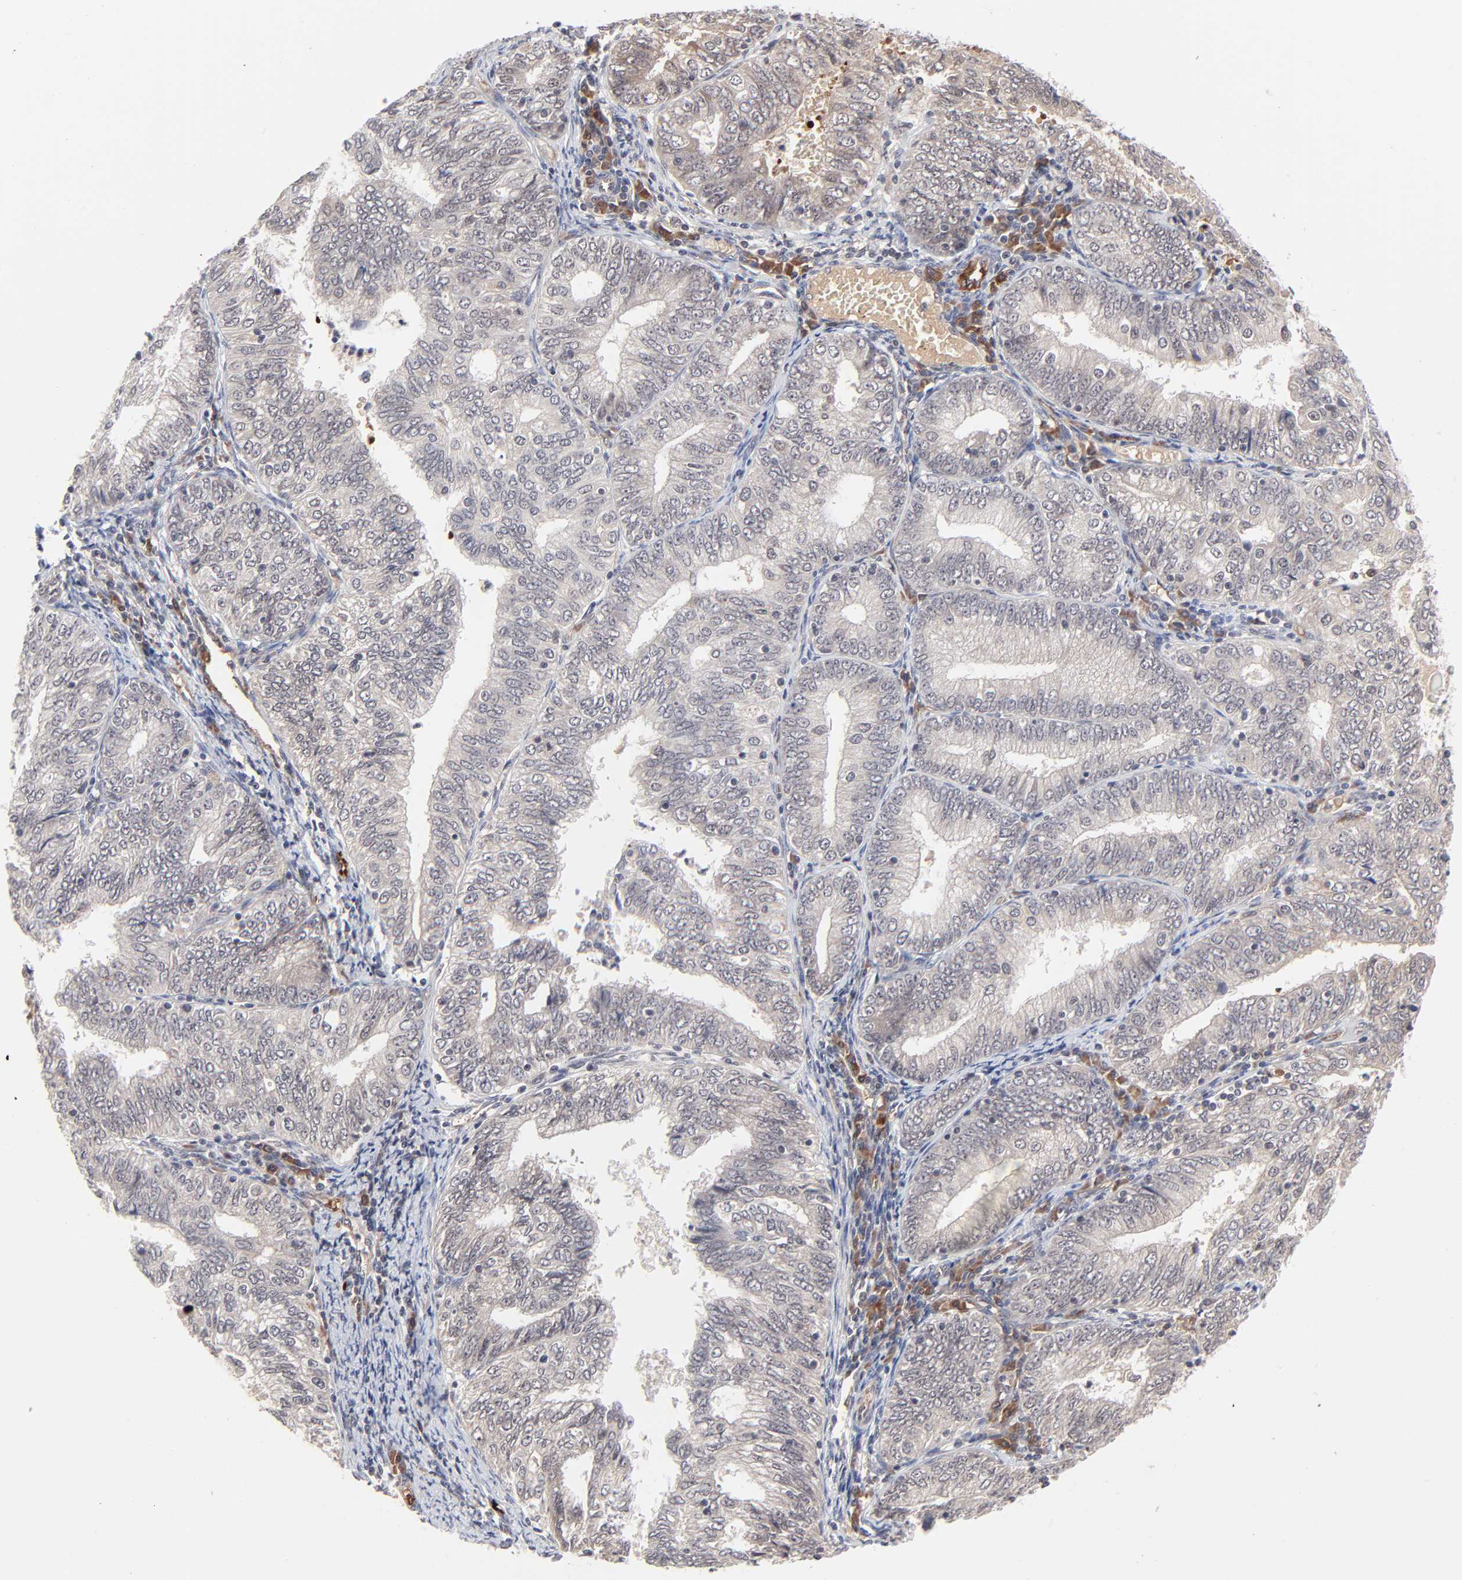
{"staining": {"intensity": "weak", "quantity": ">75%", "location": "cytoplasmic/membranous"}, "tissue": "endometrial cancer", "cell_type": "Tumor cells", "image_type": "cancer", "snomed": [{"axis": "morphology", "description": "Adenocarcinoma, NOS"}, {"axis": "topography", "description": "Endometrium"}], "caption": "Endometrial adenocarcinoma tissue displays weak cytoplasmic/membranous staining in about >75% of tumor cells", "gene": "CASP10", "patient": {"sex": "female", "age": 69}}